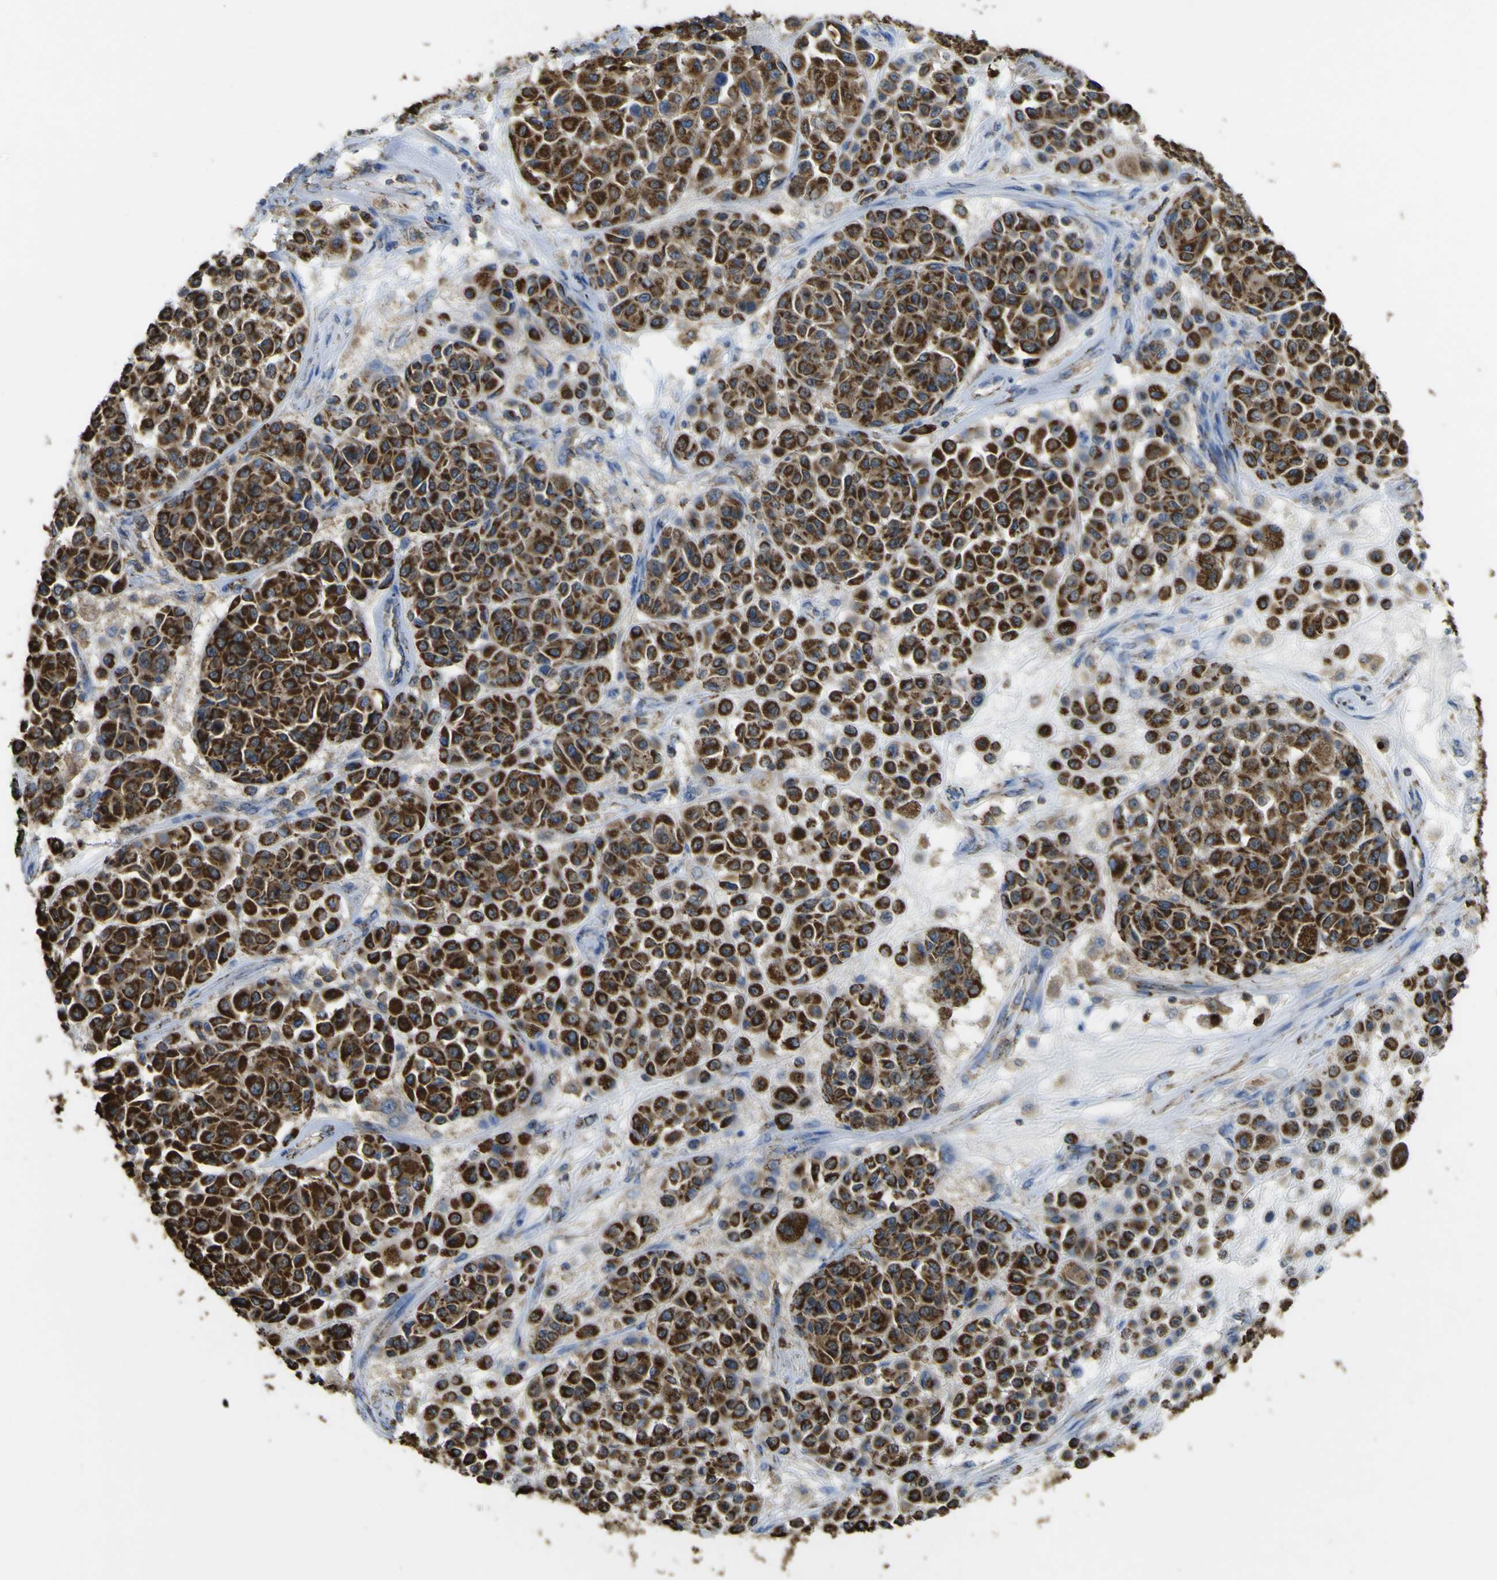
{"staining": {"intensity": "strong", "quantity": ">75%", "location": "cytoplasmic/membranous"}, "tissue": "melanoma", "cell_type": "Tumor cells", "image_type": "cancer", "snomed": [{"axis": "morphology", "description": "Malignant melanoma, Metastatic site"}, {"axis": "topography", "description": "Soft tissue"}], "caption": "Strong cytoplasmic/membranous staining for a protein is present in about >75% of tumor cells of melanoma using IHC.", "gene": "ACSL3", "patient": {"sex": "male", "age": 41}}